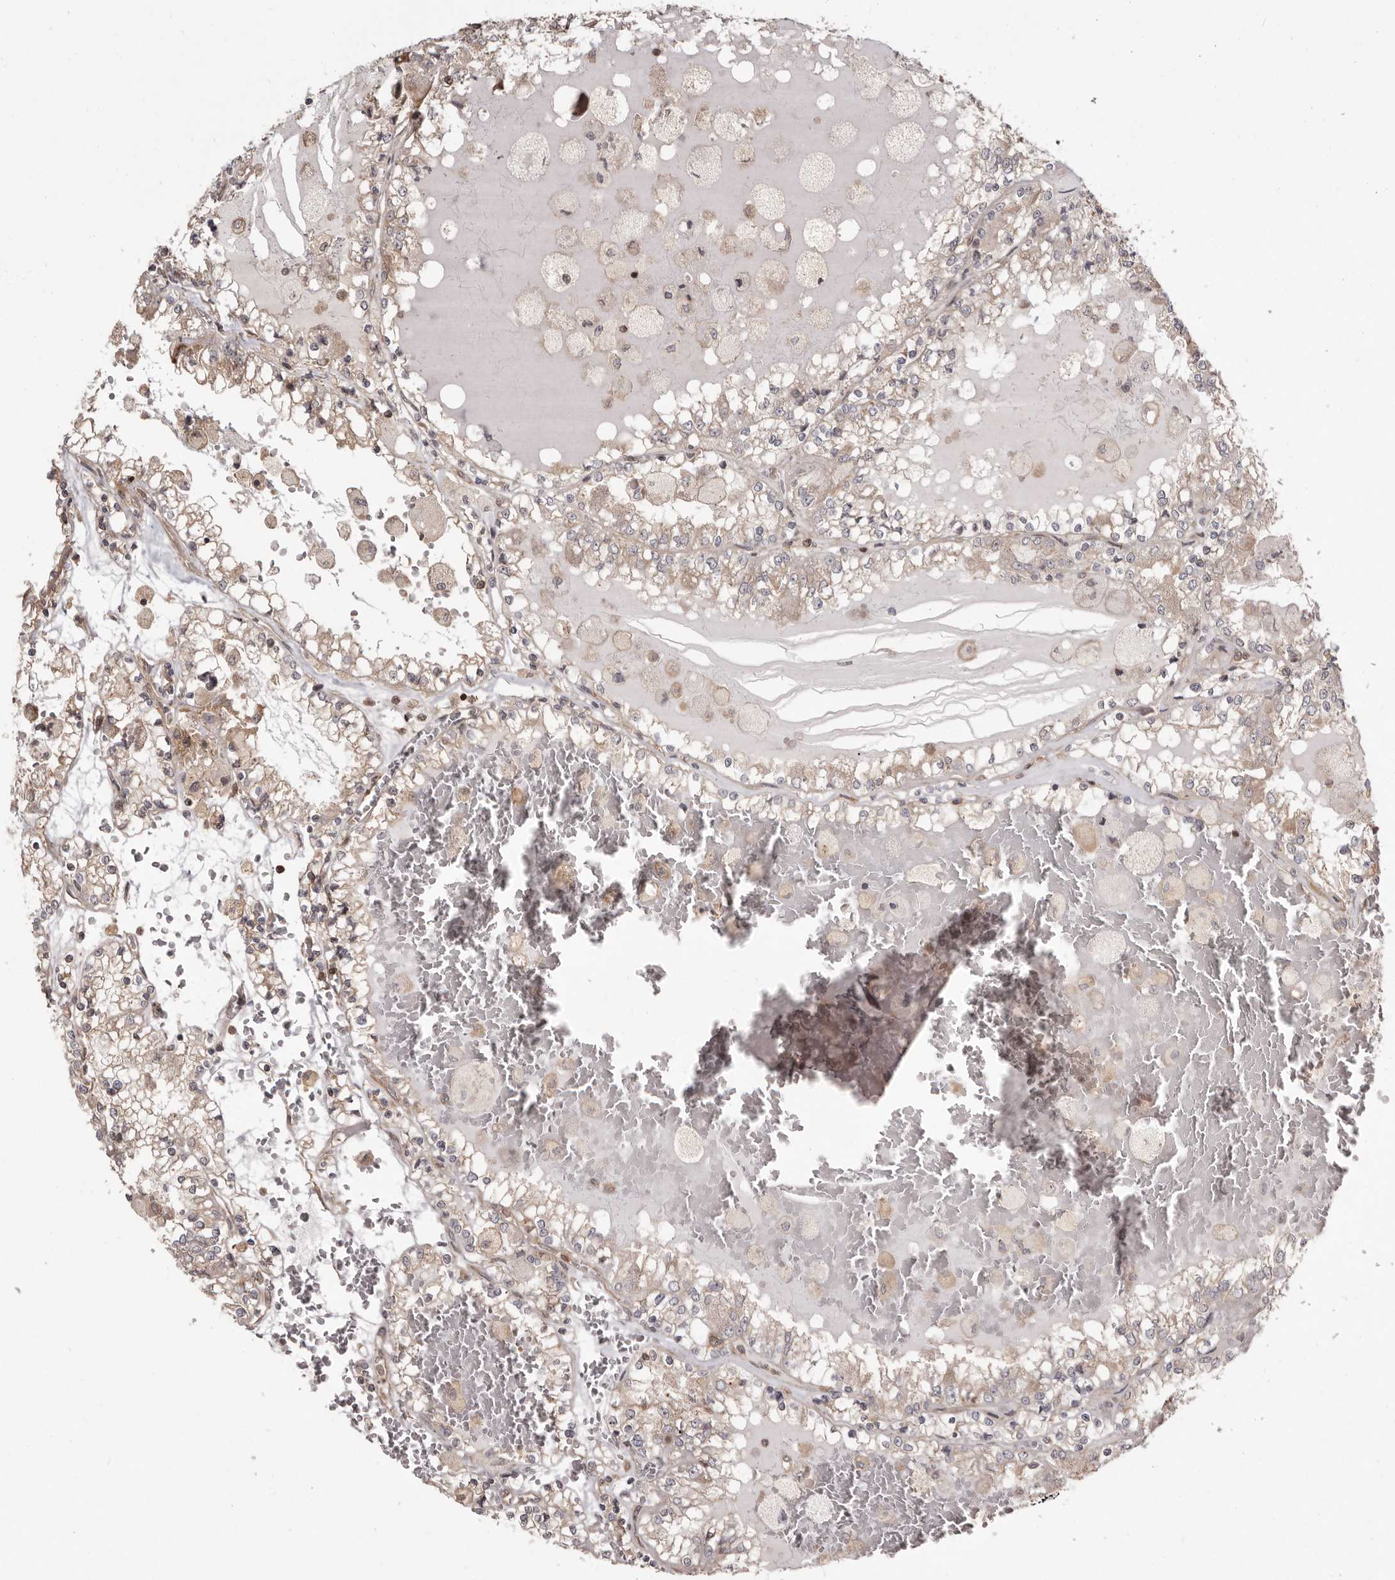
{"staining": {"intensity": "weak", "quantity": "<25%", "location": "cytoplasmic/membranous"}, "tissue": "renal cancer", "cell_type": "Tumor cells", "image_type": "cancer", "snomed": [{"axis": "morphology", "description": "Adenocarcinoma, NOS"}, {"axis": "topography", "description": "Kidney"}], "caption": "The immunohistochemistry (IHC) image has no significant positivity in tumor cells of renal cancer (adenocarcinoma) tissue.", "gene": "NFKBIA", "patient": {"sex": "female", "age": 56}}